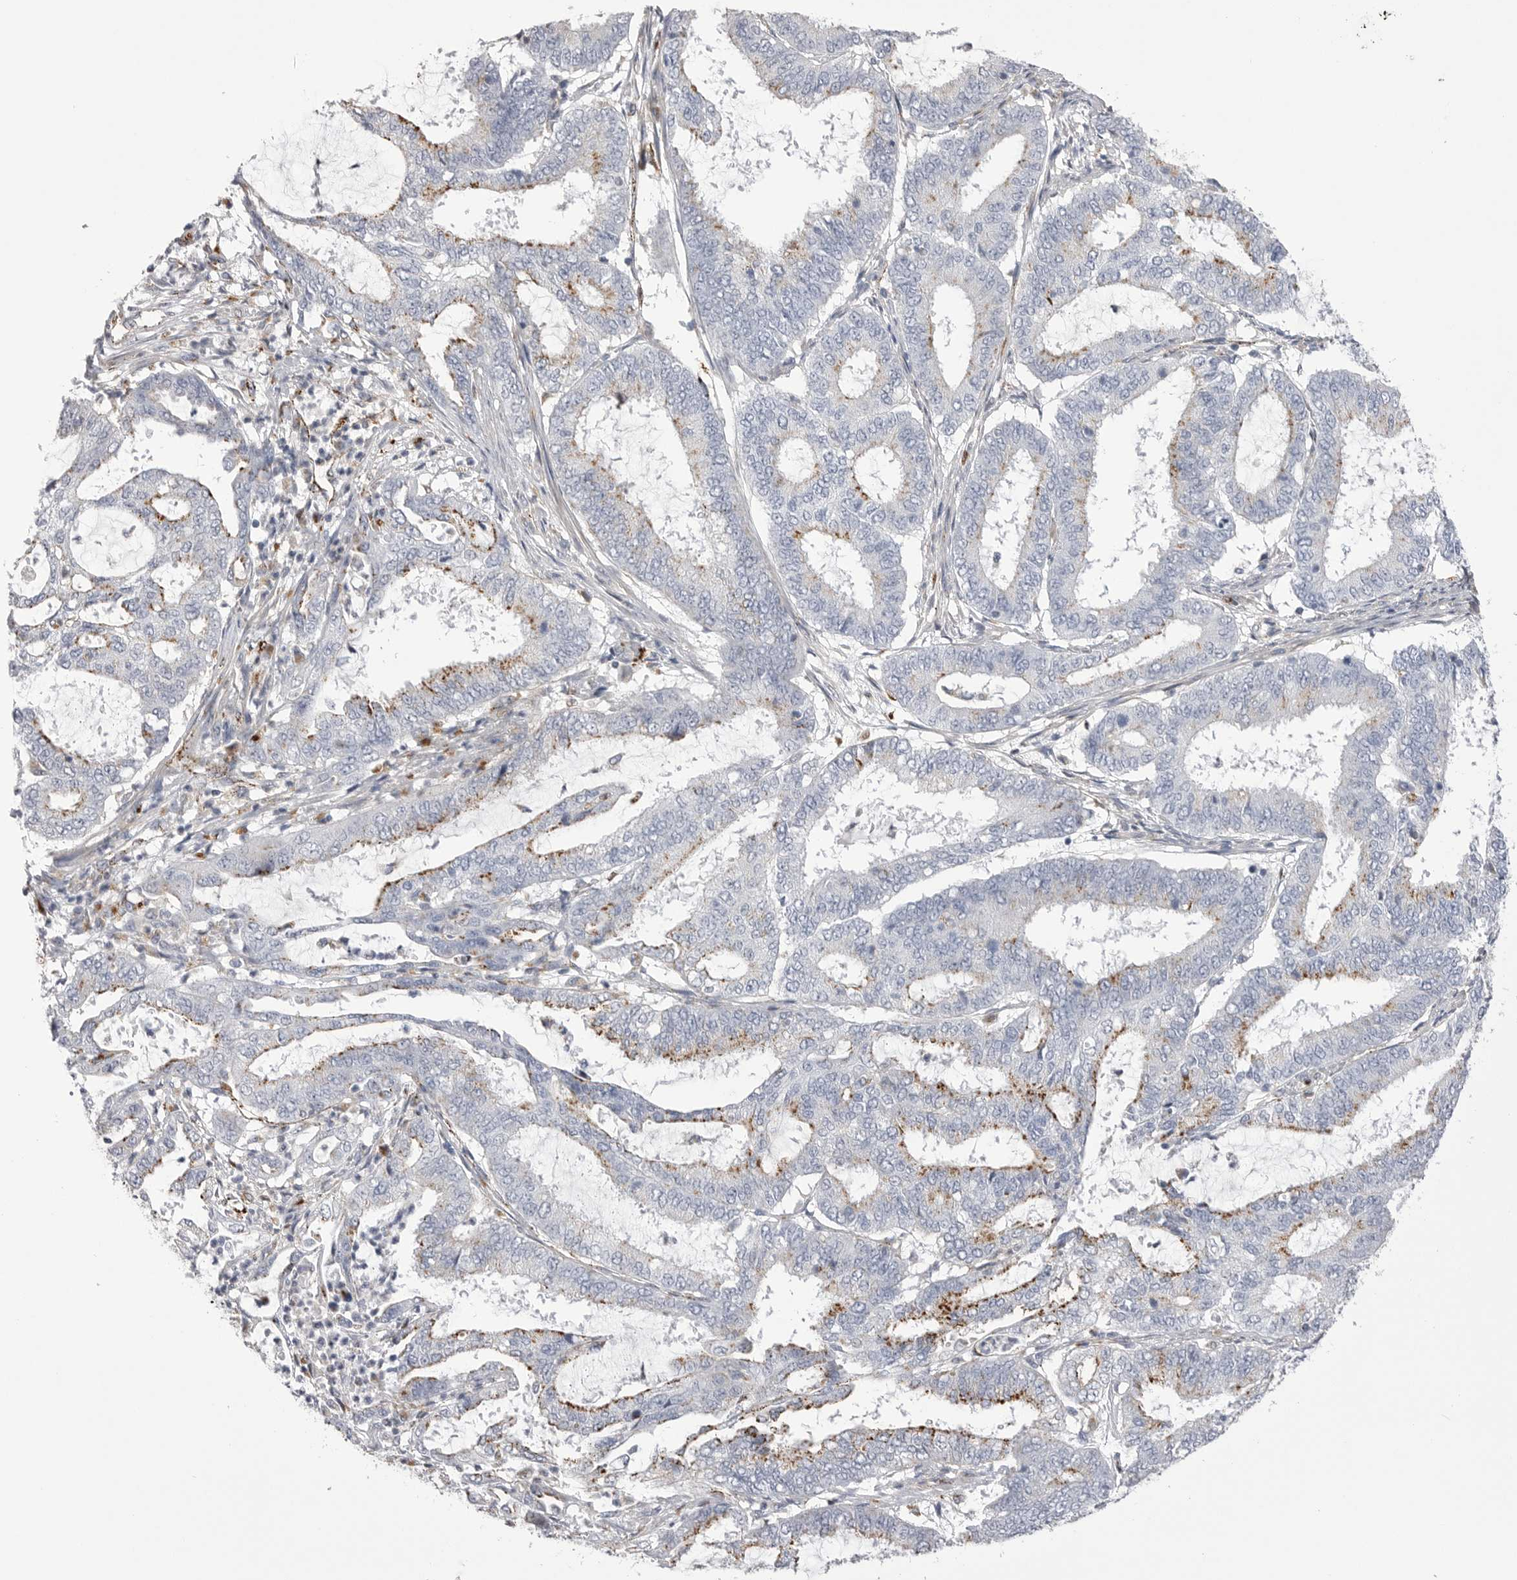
{"staining": {"intensity": "moderate", "quantity": "<25%", "location": "cytoplasmic/membranous"}, "tissue": "endometrial cancer", "cell_type": "Tumor cells", "image_type": "cancer", "snomed": [{"axis": "morphology", "description": "Adenocarcinoma, NOS"}, {"axis": "topography", "description": "Endometrium"}], "caption": "Endometrial cancer stained for a protein (brown) reveals moderate cytoplasmic/membranous positive positivity in approximately <25% of tumor cells.", "gene": "PSPN", "patient": {"sex": "female", "age": 51}}